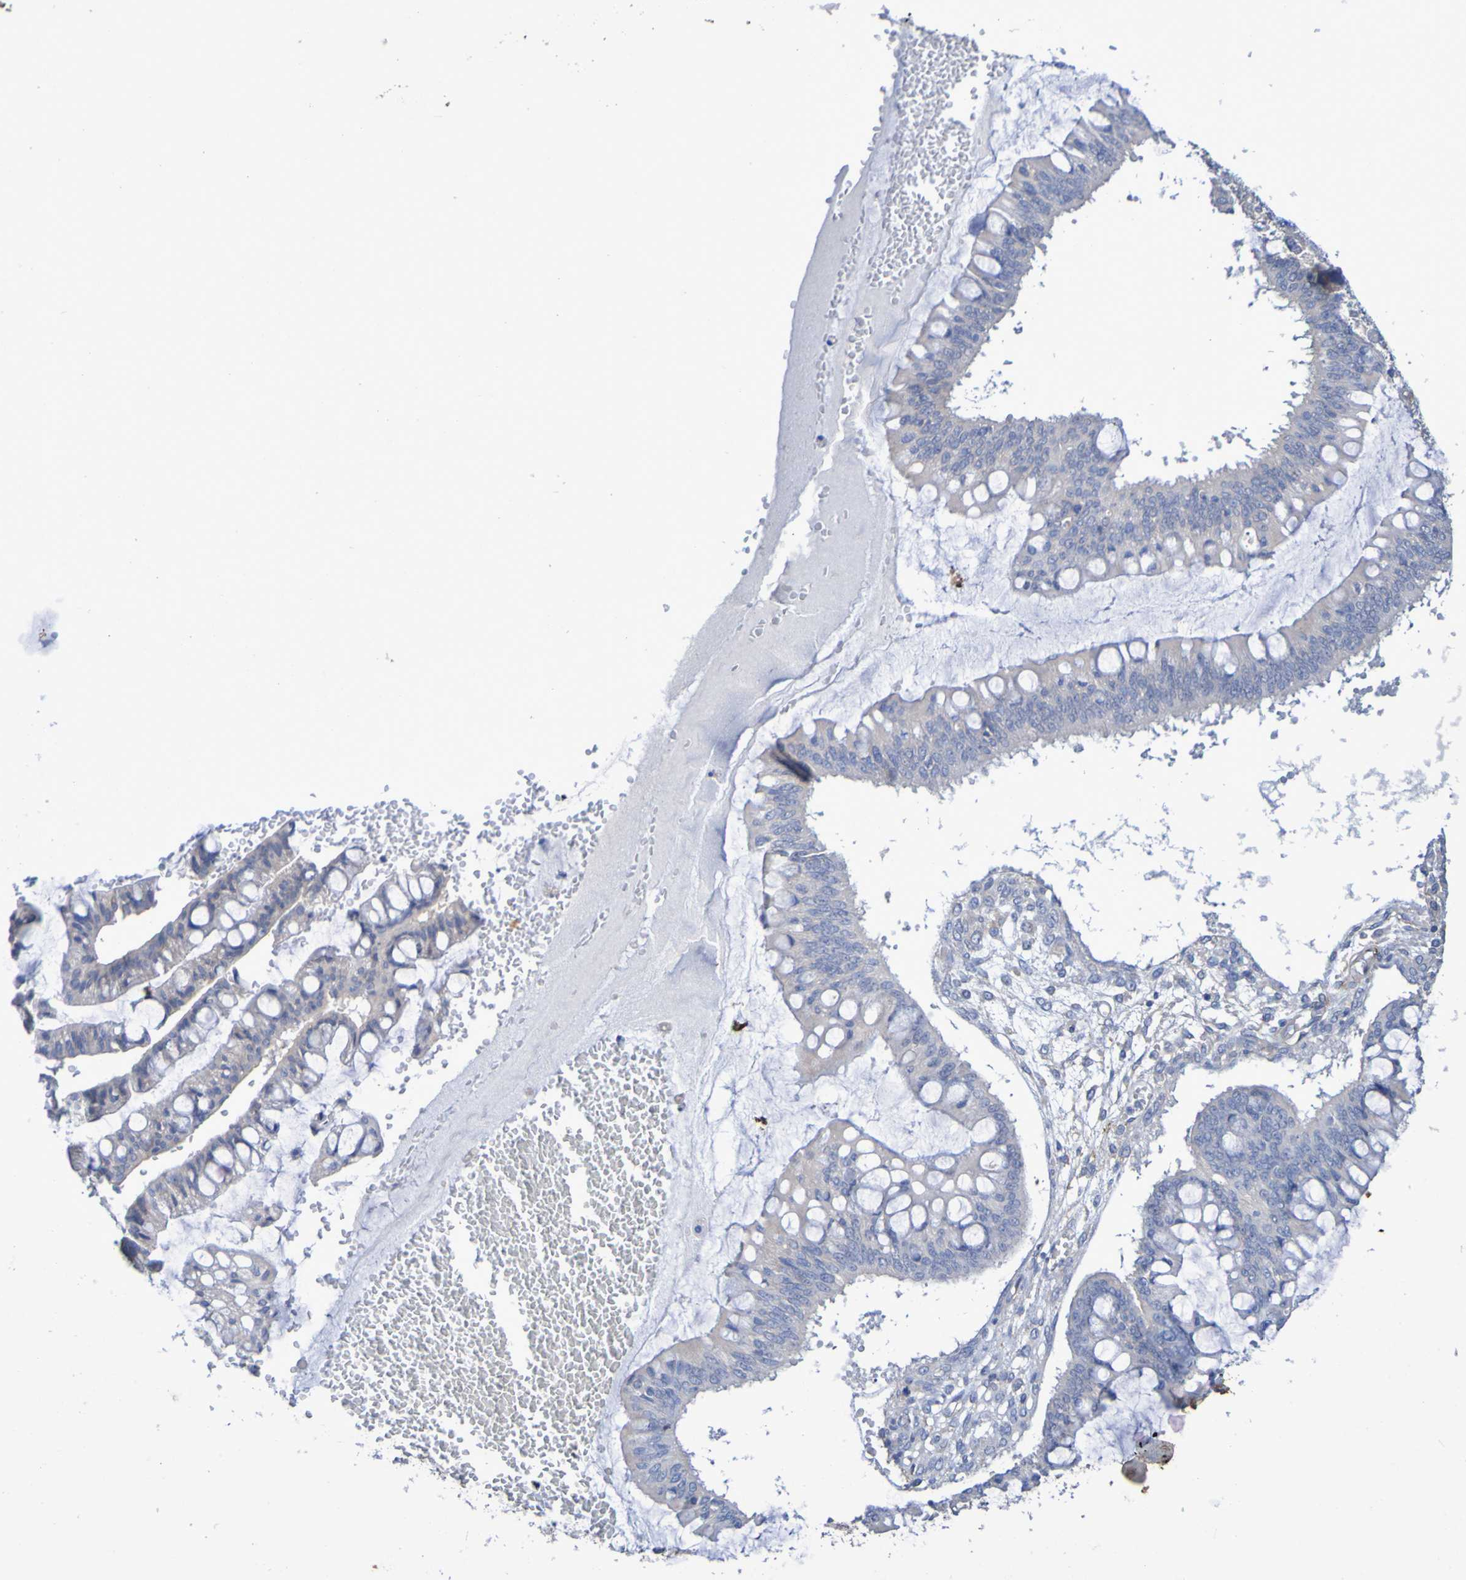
{"staining": {"intensity": "negative", "quantity": "none", "location": "none"}, "tissue": "ovarian cancer", "cell_type": "Tumor cells", "image_type": "cancer", "snomed": [{"axis": "morphology", "description": "Cystadenocarcinoma, mucinous, NOS"}, {"axis": "topography", "description": "Ovary"}], "caption": "The histopathology image demonstrates no significant staining in tumor cells of ovarian cancer (mucinous cystadenocarcinoma). The staining was performed using DAB to visualize the protein expression in brown, while the nuclei were stained in blue with hematoxylin (Magnification: 20x).", "gene": "SRPRB", "patient": {"sex": "female", "age": 73}}